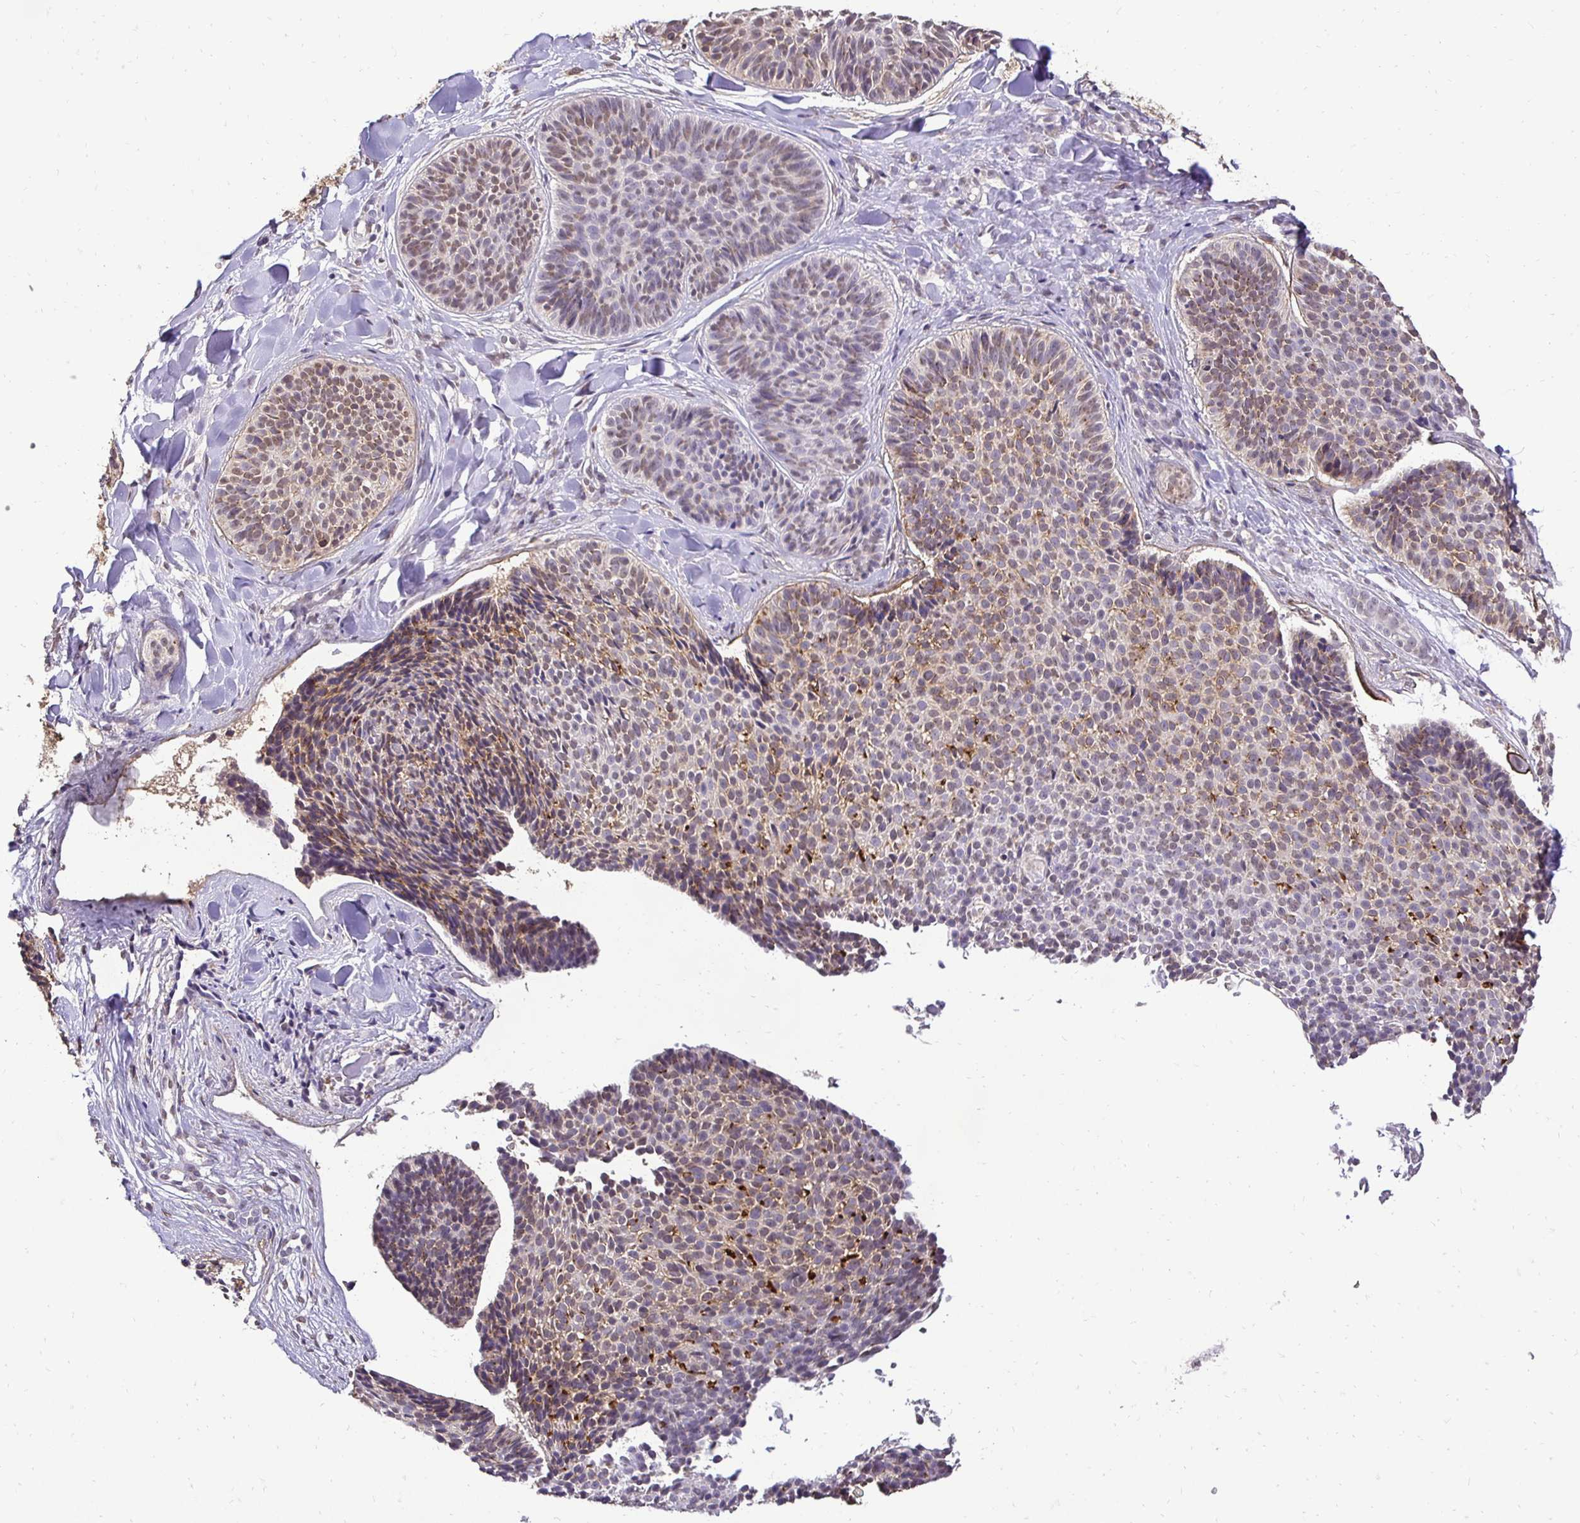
{"staining": {"intensity": "weak", "quantity": "25%-75%", "location": "nuclear"}, "tissue": "skin cancer", "cell_type": "Tumor cells", "image_type": "cancer", "snomed": [{"axis": "morphology", "description": "Basal cell carcinoma"}, {"axis": "topography", "description": "Skin"}], "caption": "Protein expression by immunohistochemistry (IHC) shows weak nuclear expression in approximately 25%-75% of tumor cells in skin cancer (basal cell carcinoma).", "gene": "RHEBL1", "patient": {"sex": "male", "age": 82}}